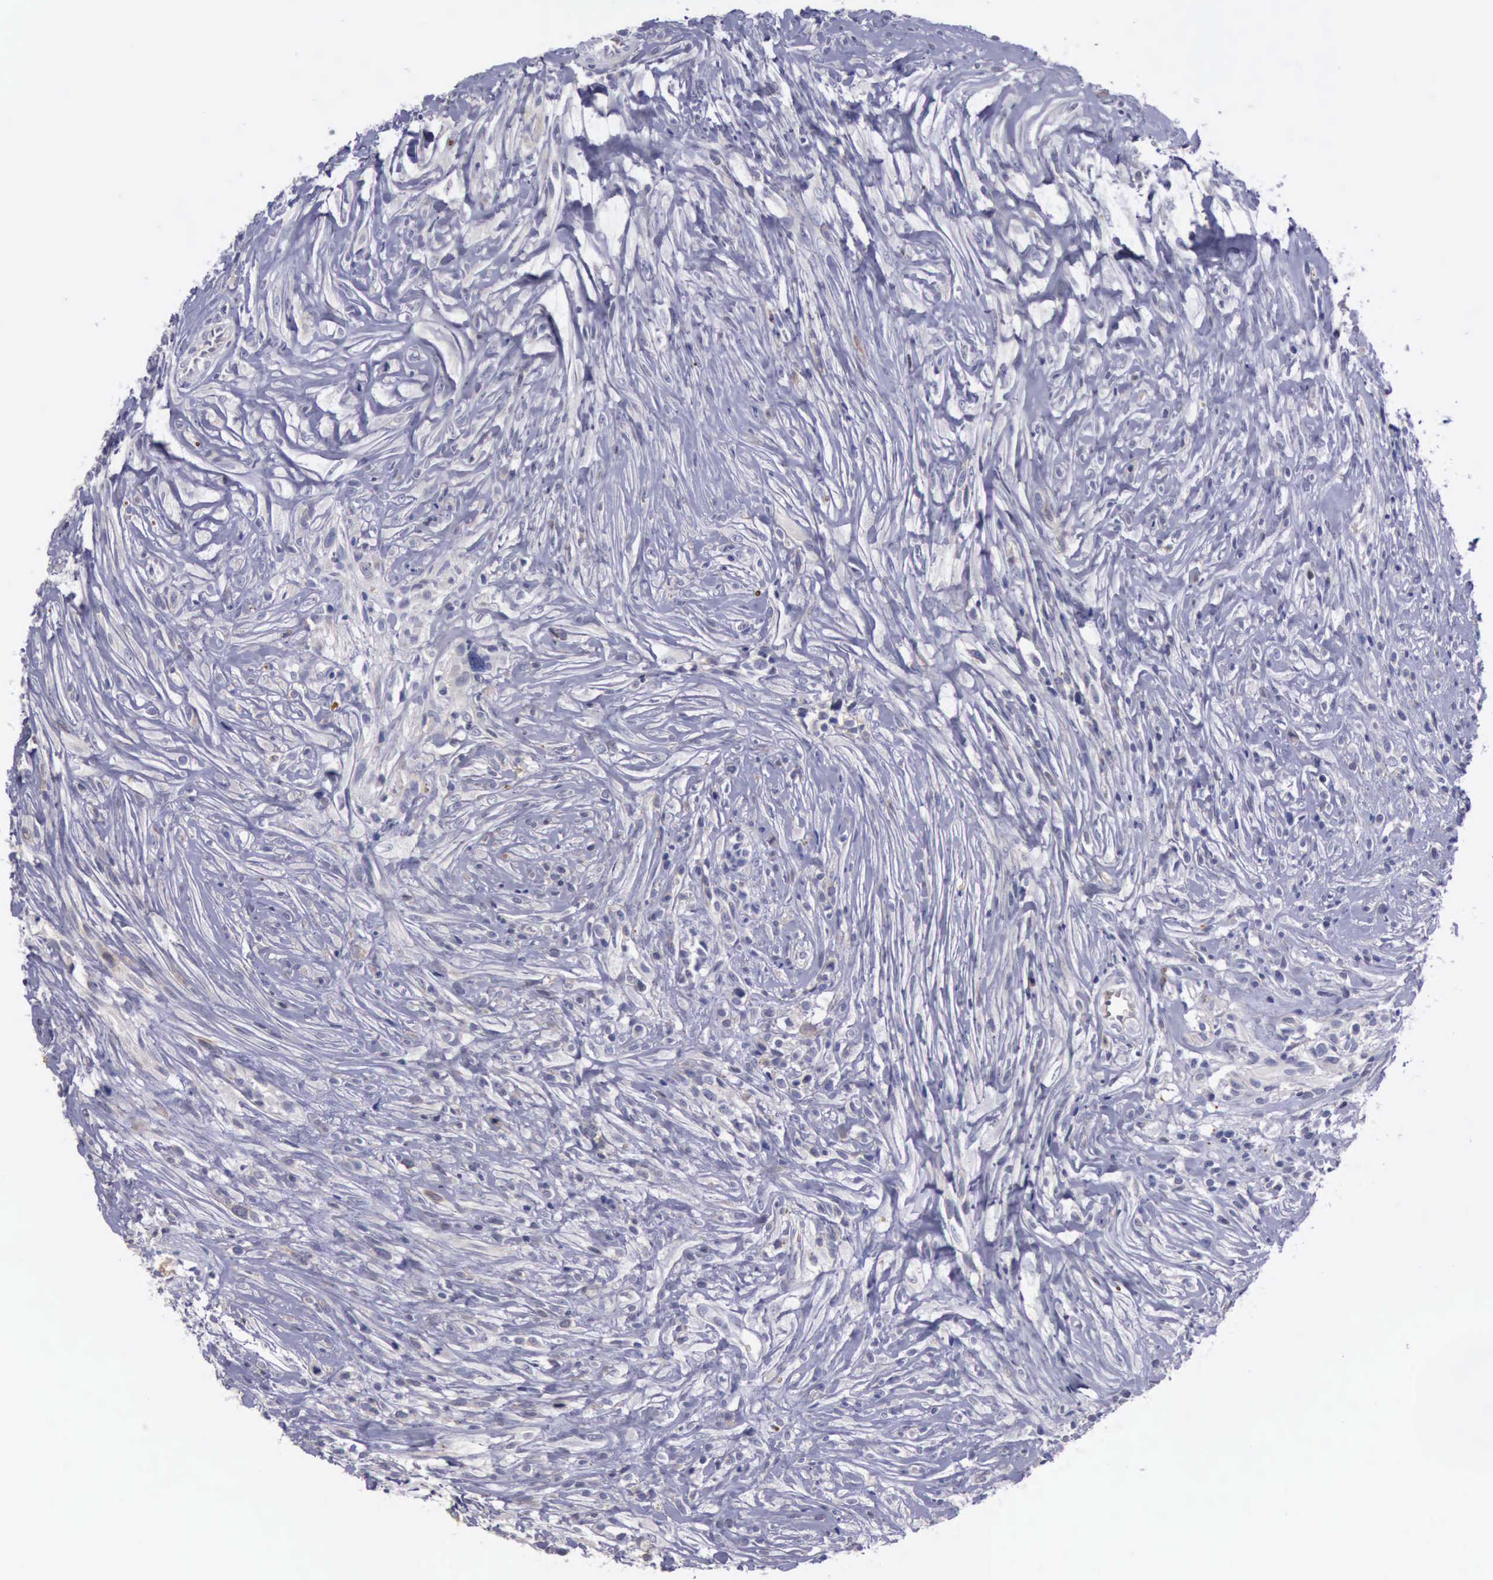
{"staining": {"intensity": "negative", "quantity": "none", "location": "none"}, "tissue": "glioma", "cell_type": "Tumor cells", "image_type": "cancer", "snomed": [{"axis": "morphology", "description": "Glioma, malignant, High grade"}, {"axis": "topography", "description": "Brain"}], "caption": "The immunohistochemistry (IHC) histopathology image has no significant staining in tumor cells of glioma tissue.", "gene": "CEP128", "patient": {"sex": "male", "age": 66}}